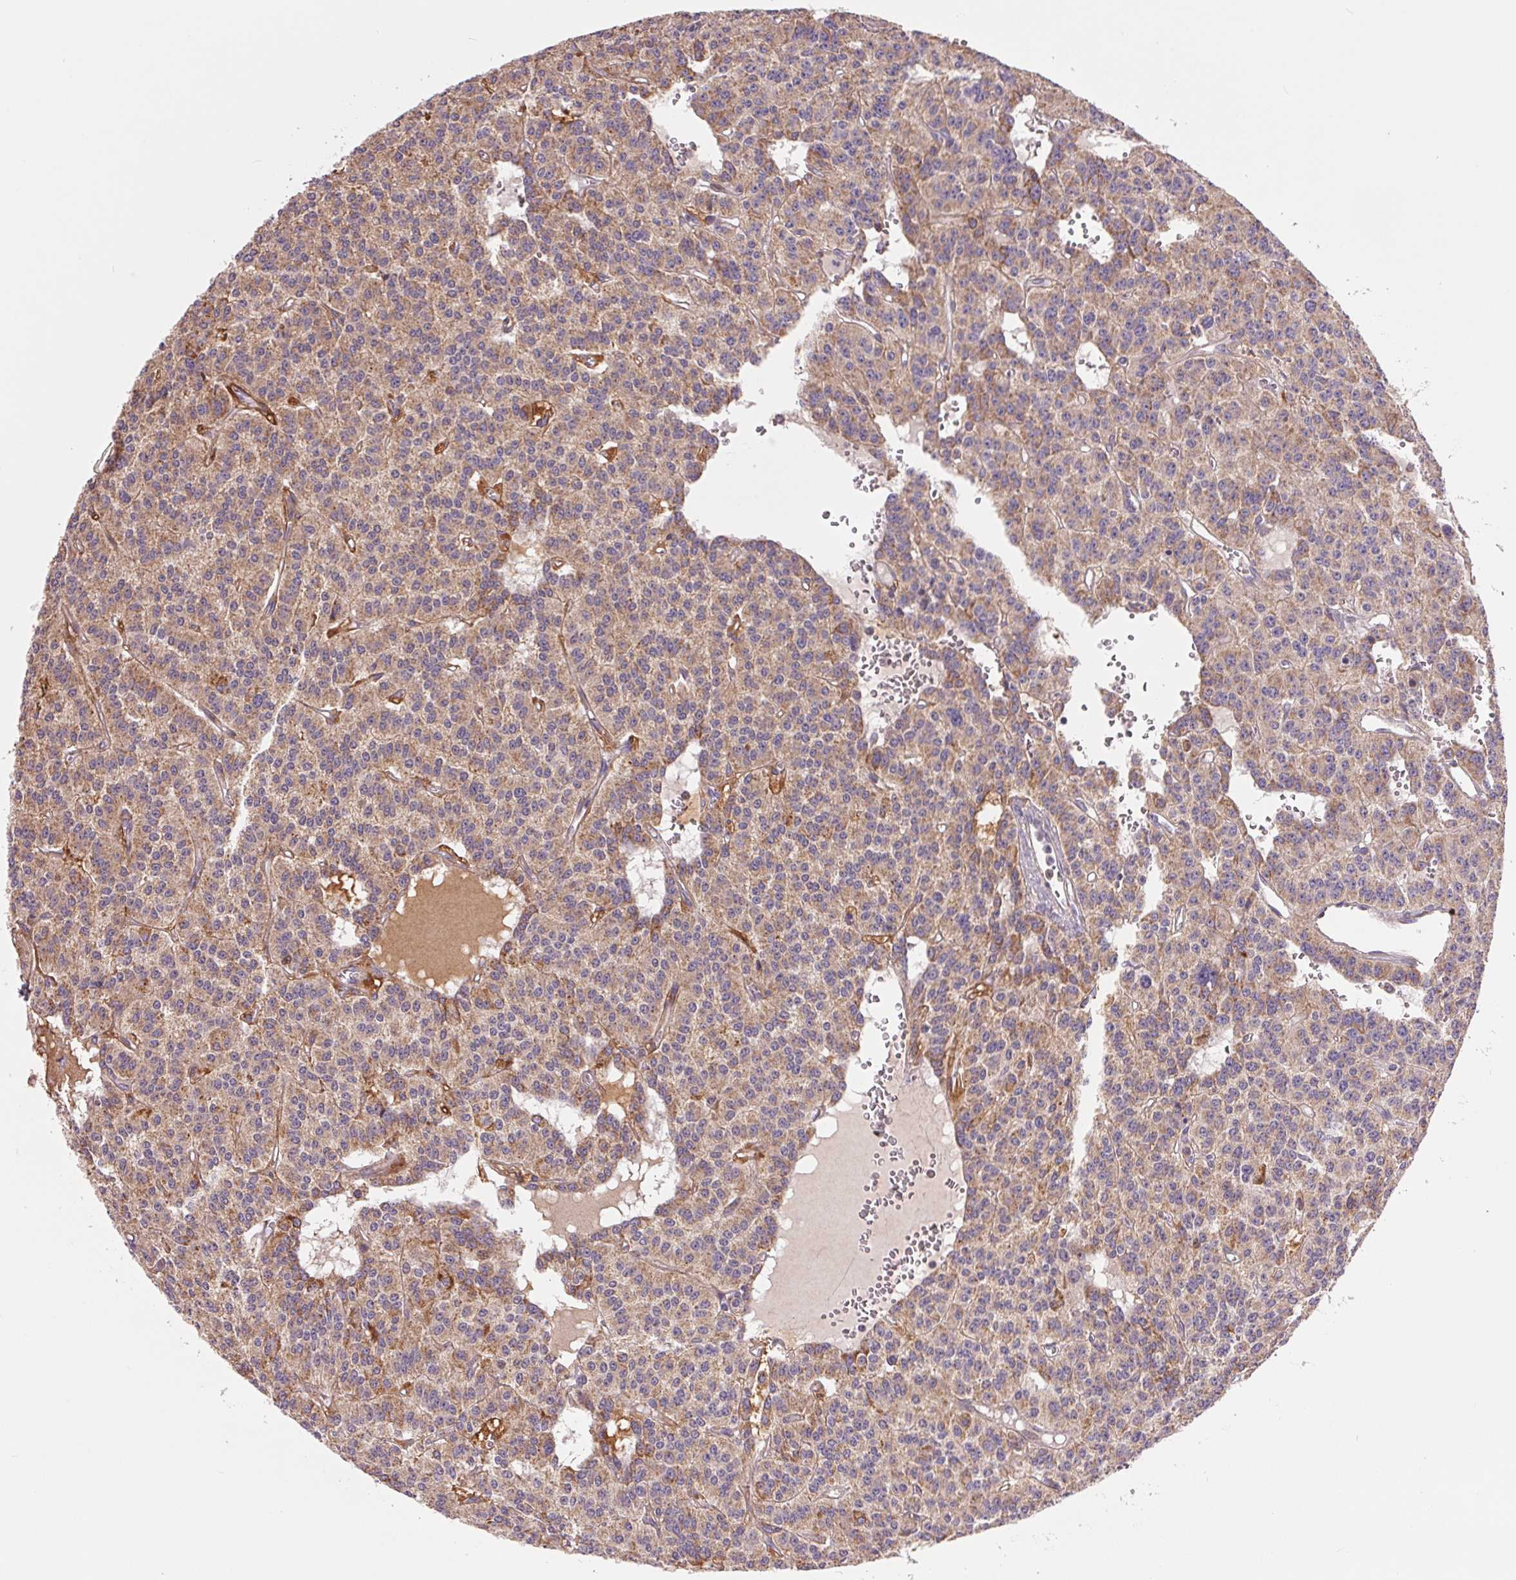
{"staining": {"intensity": "weak", "quantity": ">75%", "location": "cytoplasmic/membranous"}, "tissue": "carcinoid", "cell_type": "Tumor cells", "image_type": "cancer", "snomed": [{"axis": "morphology", "description": "Carcinoid, malignant, NOS"}, {"axis": "topography", "description": "Lung"}], "caption": "Protein expression analysis of carcinoid demonstrates weak cytoplasmic/membranous staining in about >75% of tumor cells.", "gene": "DGUOK", "patient": {"sex": "female", "age": 71}}